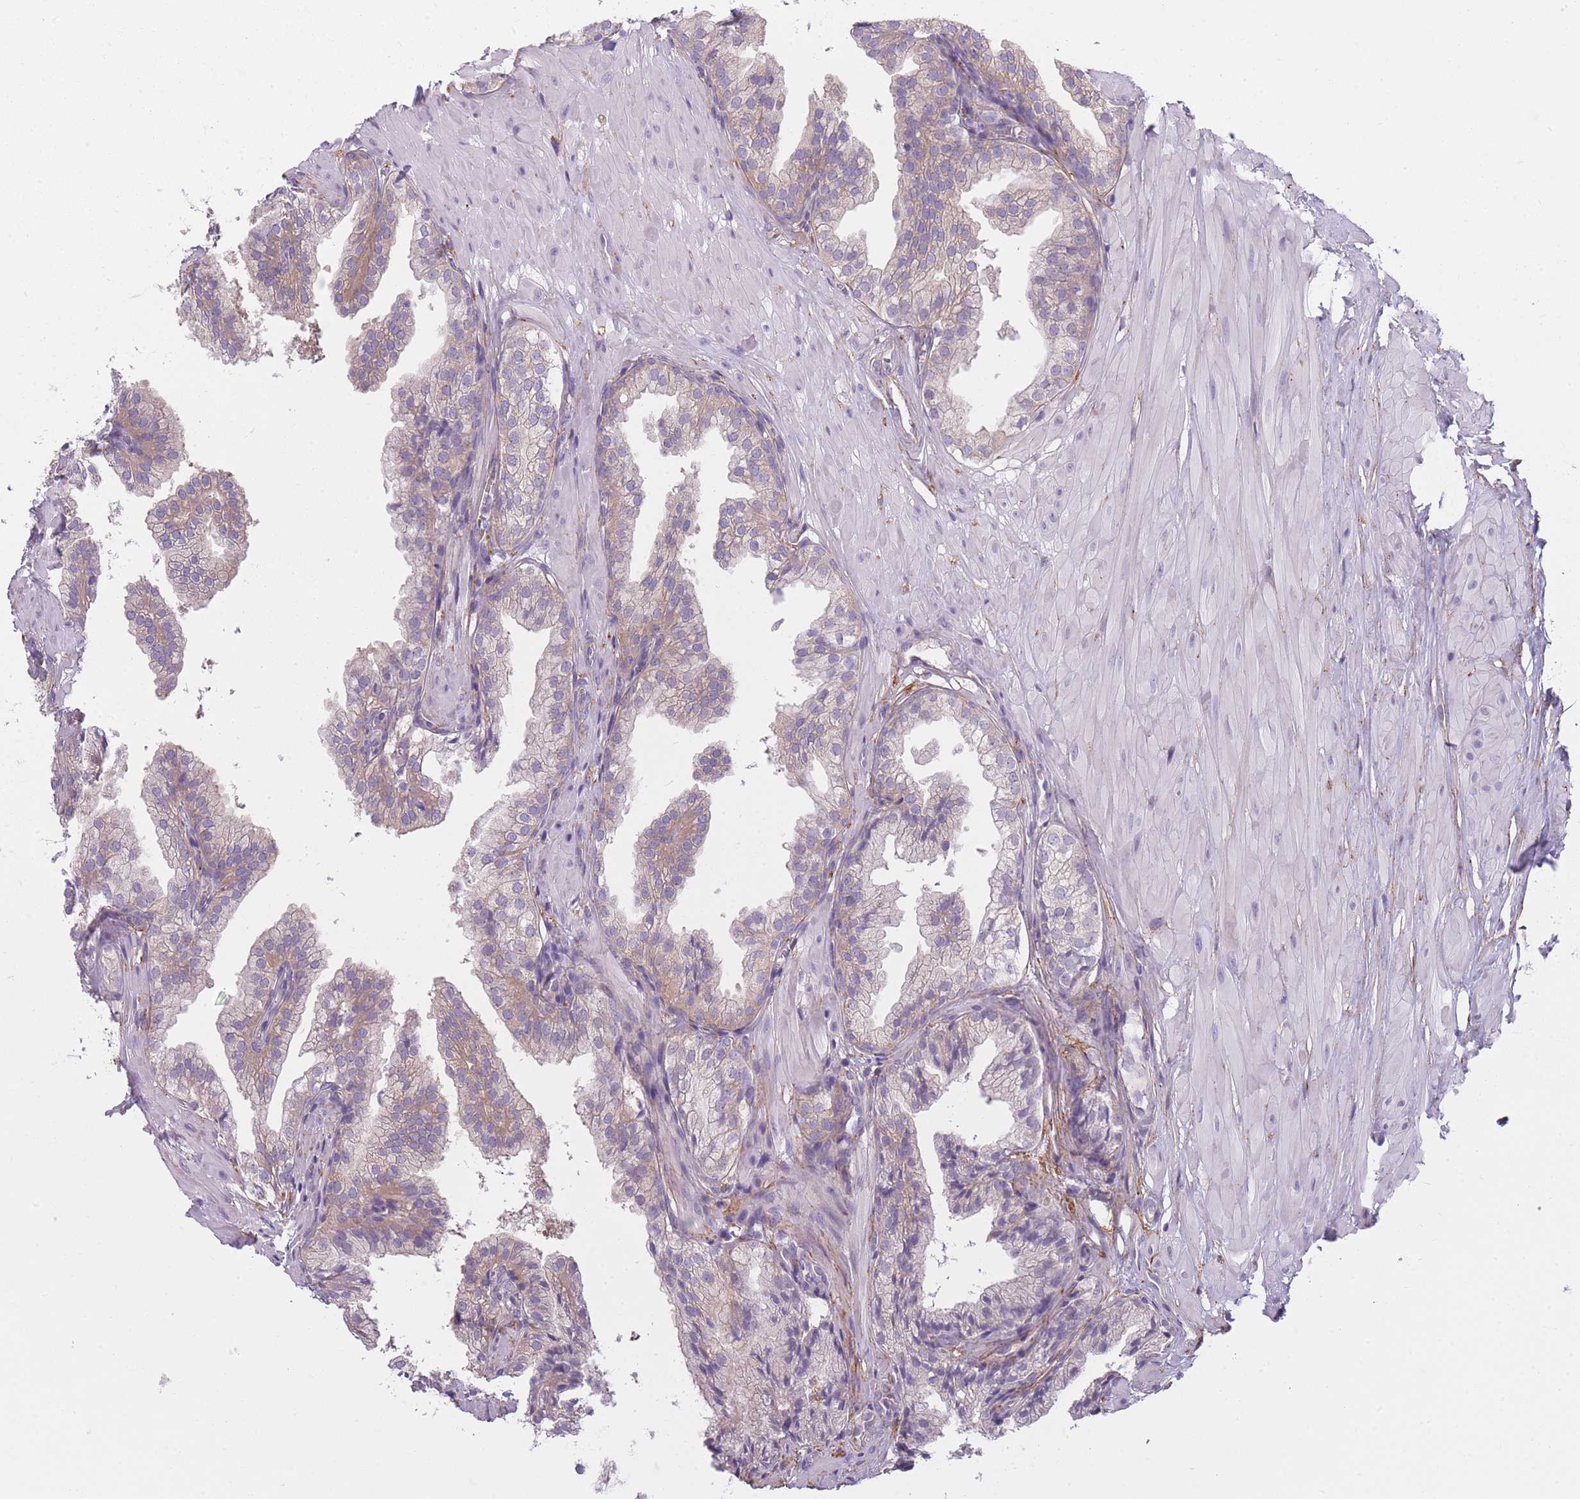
{"staining": {"intensity": "weak", "quantity": "25%-75%", "location": "cytoplasmic/membranous"}, "tissue": "prostate", "cell_type": "Glandular cells", "image_type": "normal", "snomed": [{"axis": "morphology", "description": "Normal tissue, NOS"}, {"axis": "topography", "description": "Prostate"}, {"axis": "topography", "description": "Peripheral nerve tissue"}], "caption": "An IHC photomicrograph of unremarkable tissue is shown. Protein staining in brown labels weak cytoplasmic/membranous positivity in prostate within glandular cells.", "gene": "AP3M1", "patient": {"sex": "male", "age": 55}}